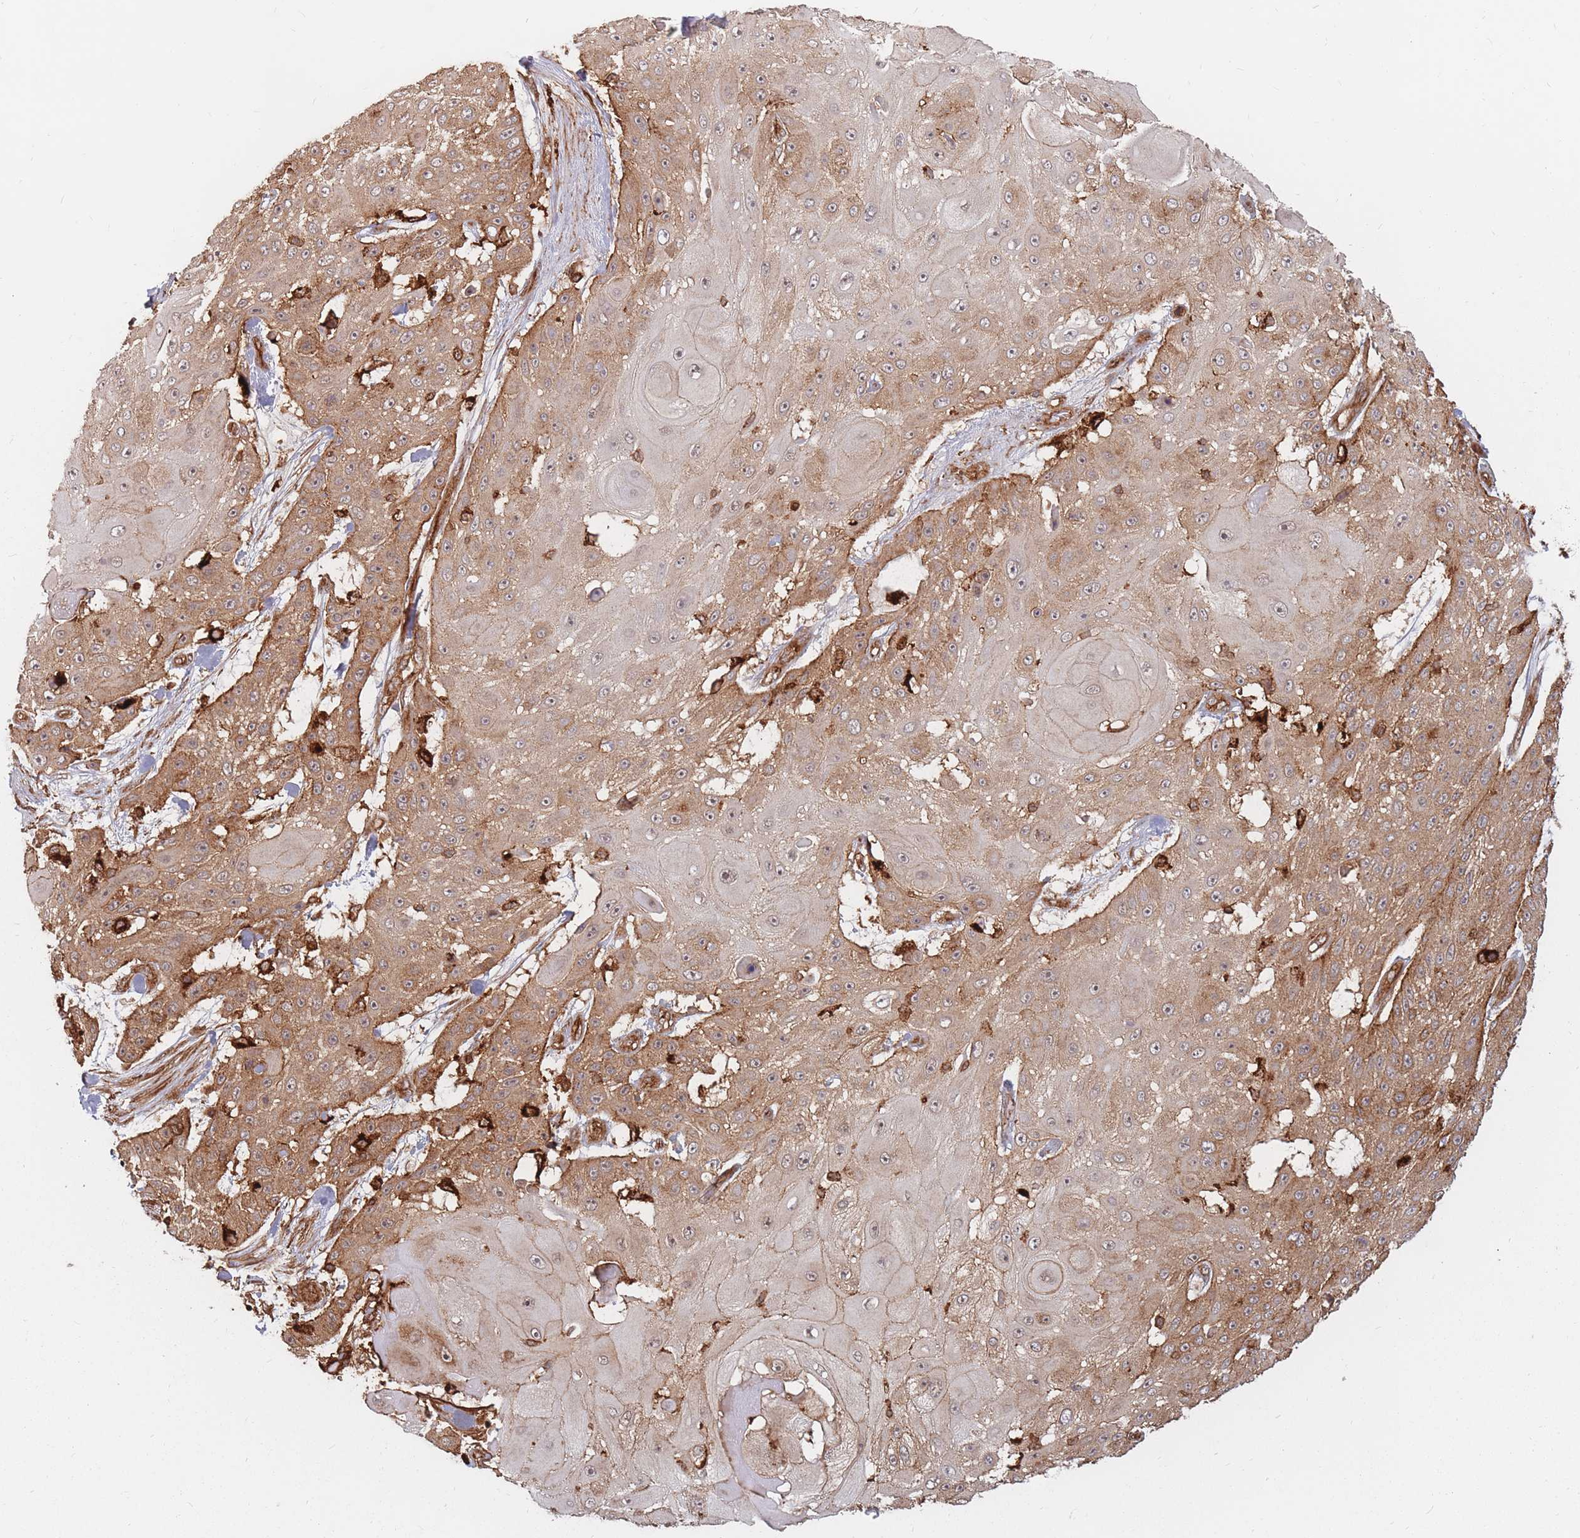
{"staining": {"intensity": "moderate", "quantity": ">75%", "location": "cytoplasmic/membranous"}, "tissue": "skin cancer", "cell_type": "Tumor cells", "image_type": "cancer", "snomed": [{"axis": "morphology", "description": "Squamous cell carcinoma, NOS"}, {"axis": "topography", "description": "Skin"}], "caption": "A high-resolution micrograph shows immunohistochemistry (IHC) staining of skin cancer (squamous cell carcinoma), which exhibits moderate cytoplasmic/membranous expression in about >75% of tumor cells. (brown staining indicates protein expression, while blue staining denotes nuclei).", "gene": "RASSF2", "patient": {"sex": "female", "age": 86}}